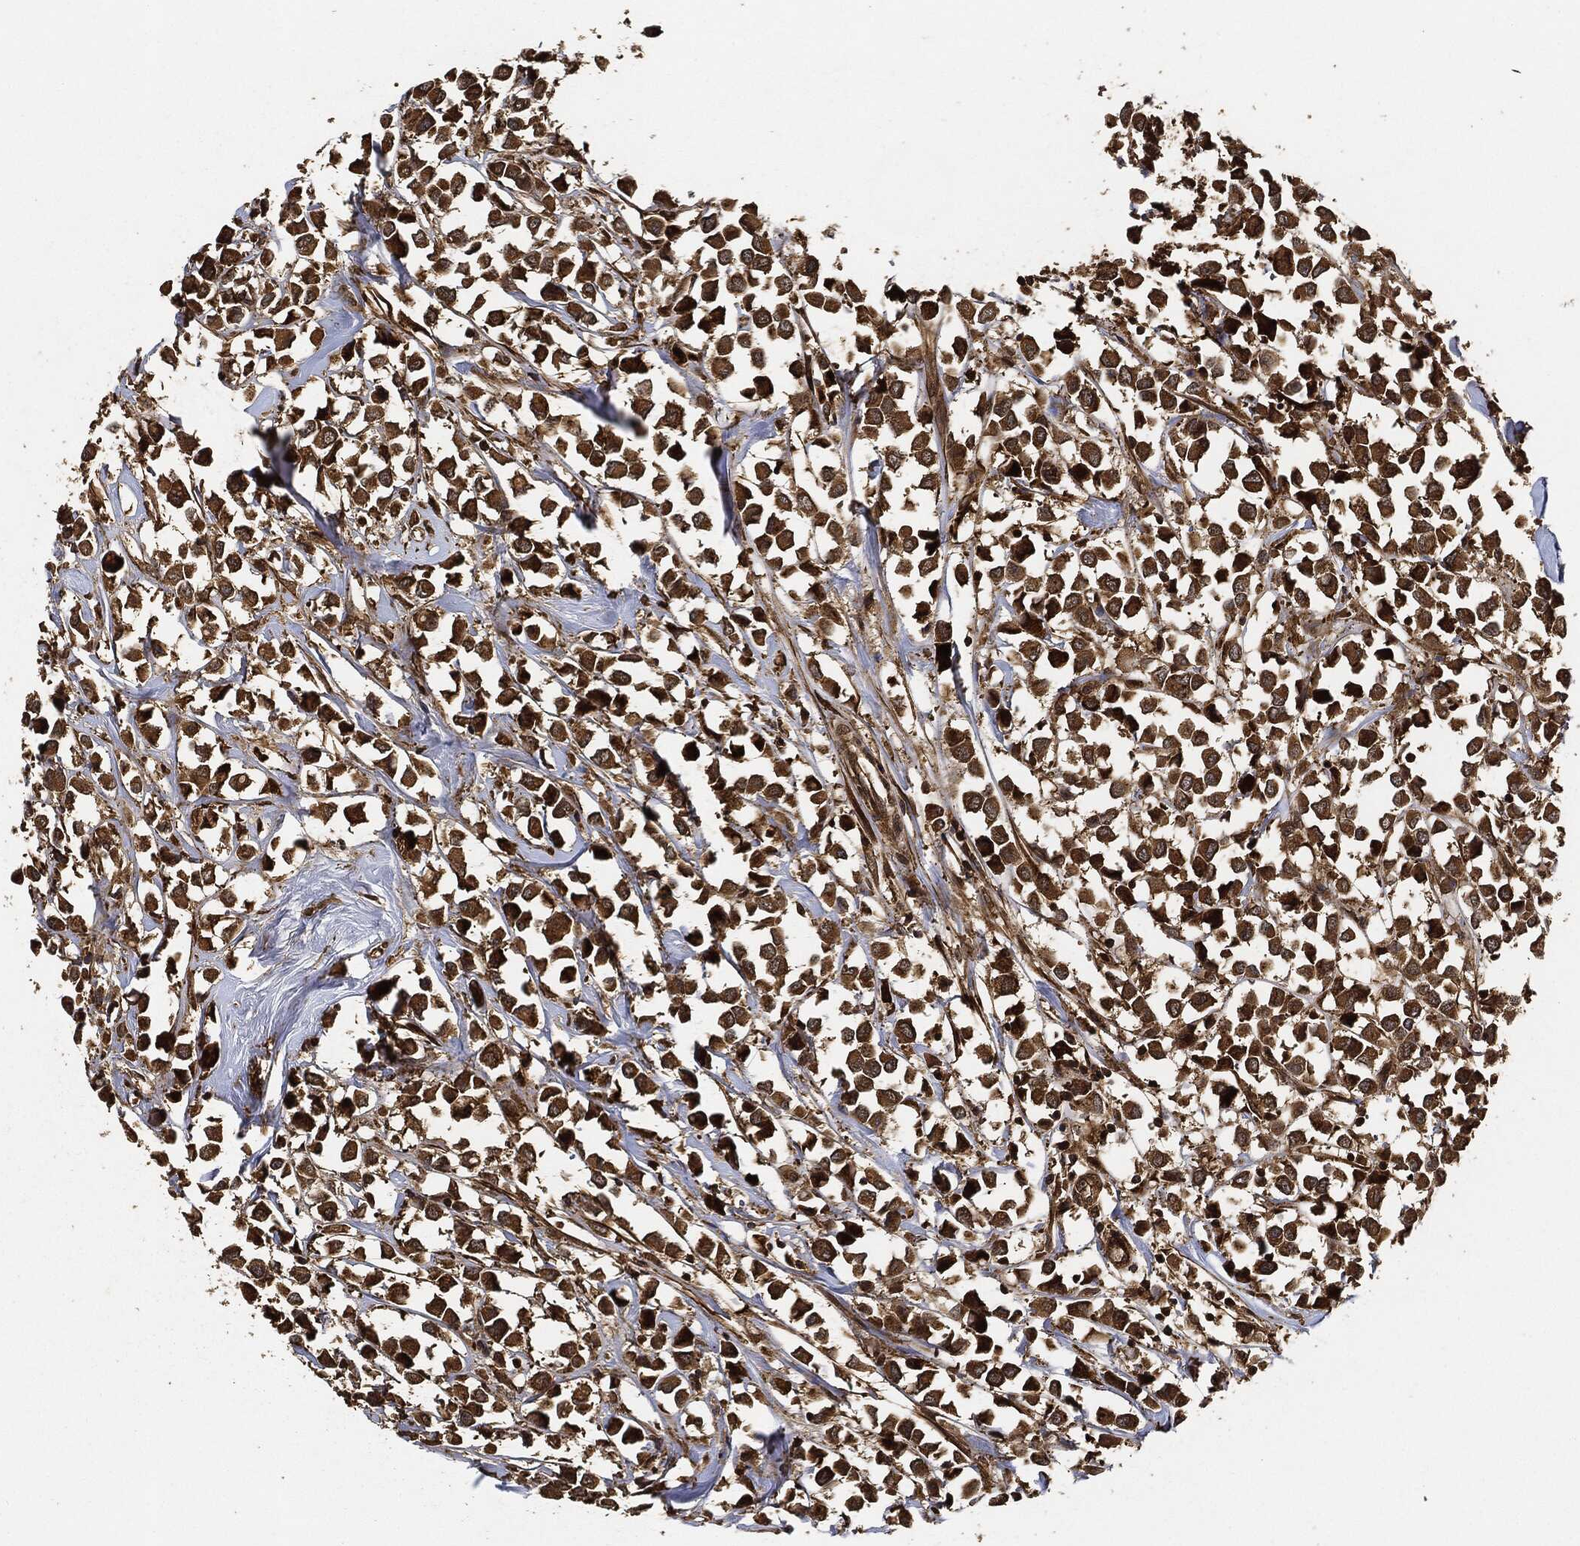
{"staining": {"intensity": "strong", "quantity": ">75%", "location": "cytoplasmic/membranous"}, "tissue": "breast cancer", "cell_type": "Tumor cells", "image_type": "cancer", "snomed": [{"axis": "morphology", "description": "Duct carcinoma"}, {"axis": "topography", "description": "Breast"}], "caption": "Tumor cells reveal strong cytoplasmic/membranous positivity in about >75% of cells in breast cancer. The staining was performed using DAB, with brown indicating positive protein expression. Nuclei are stained blue with hematoxylin.", "gene": "CEP290", "patient": {"sex": "female", "age": 61}}